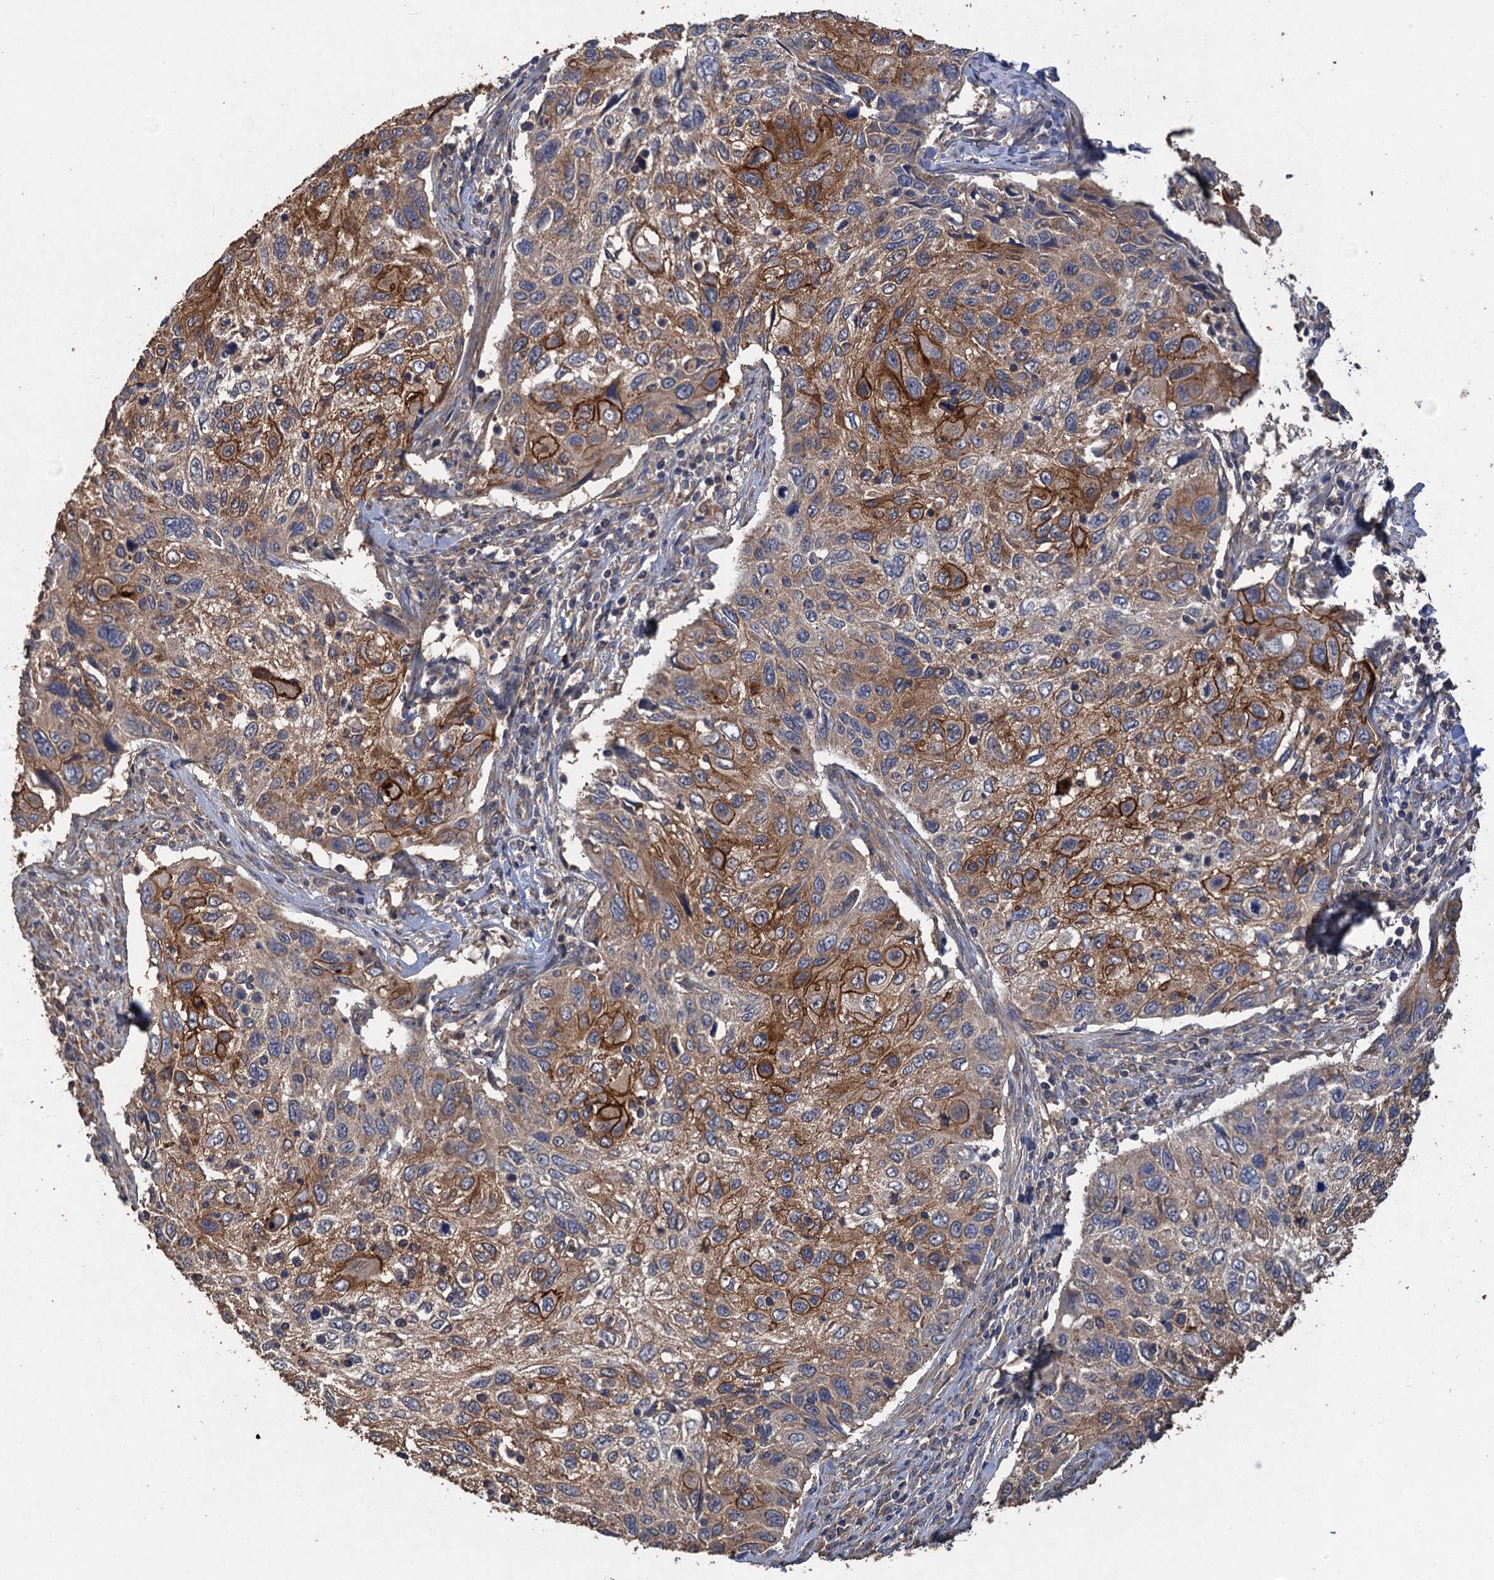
{"staining": {"intensity": "moderate", "quantity": "25%-75%", "location": "cytoplasmic/membranous"}, "tissue": "cervical cancer", "cell_type": "Tumor cells", "image_type": "cancer", "snomed": [{"axis": "morphology", "description": "Squamous cell carcinoma, NOS"}, {"axis": "topography", "description": "Cervix"}], "caption": "This is a micrograph of immunohistochemistry staining of cervical cancer, which shows moderate expression in the cytoplasmic/membranous of tumor cells.", "gene": "SCUBE3", "patient": {"sex": "female", "age": 70}}